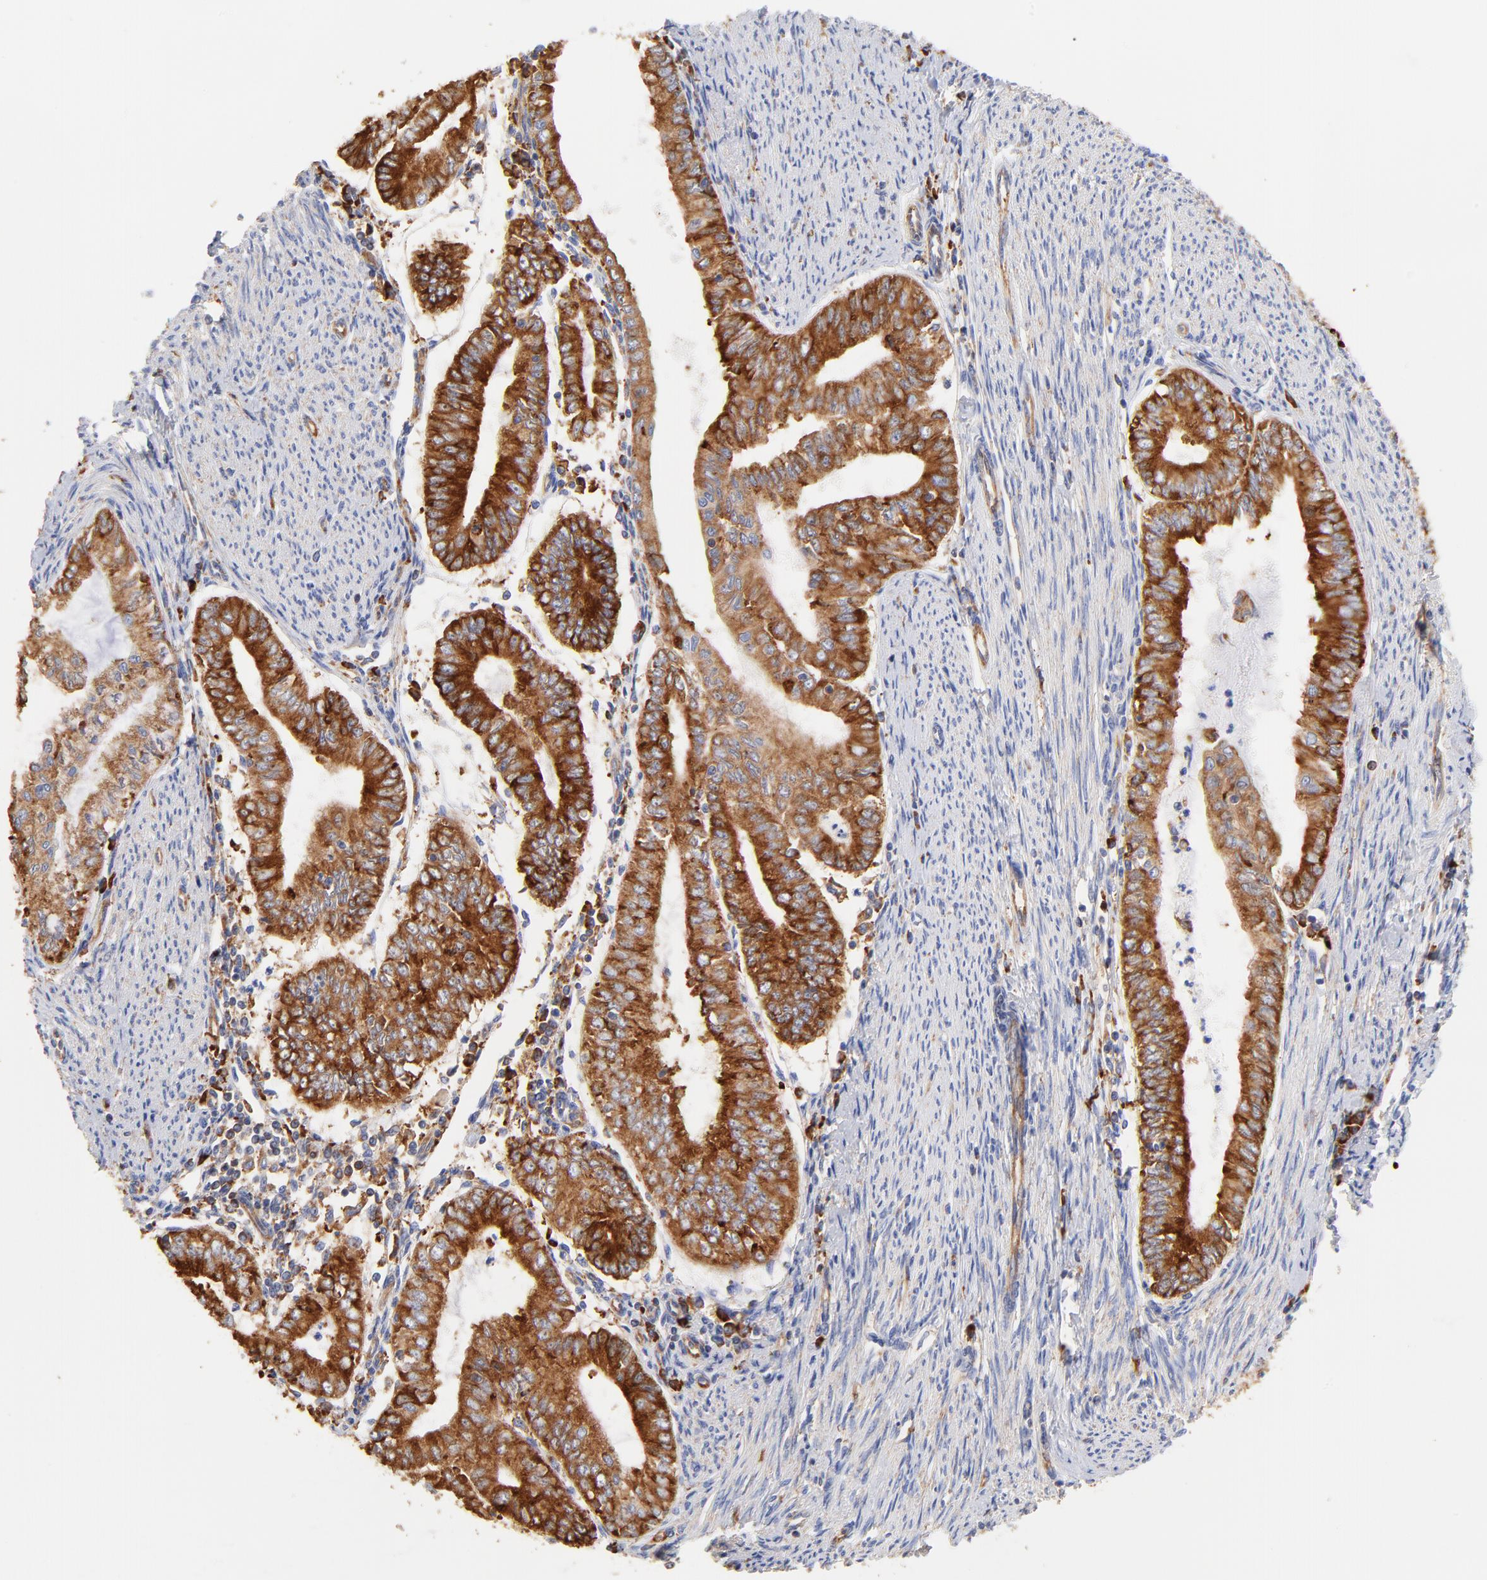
{"staining": {"intensity": "strong", "quantity": ">75%", "location": "cytoplasmic/membranous"}, "tissue": "endometrial cancer", "cell_type": "Tumor cells", "image_type": "cancer", "snomed": [{"axis": "morphology", "description": "Adenocarcinoma, NOS"}, {"axis": "topography", "description": "Endometrium"}], "caption": "The photomicrograph displays staining of endometrial adenocarcinoma, revealing strong cytoplasmic/membranous protein positivity (brown color) within tumor cells. Using DAB (3,3'-diaminobenzidine) (brown) and hematoxylin (blue) stains, captured at high magnification using brightfield microscopy.", "gene": "RPL27", "patient": {"sex": "female", "age": 66}}